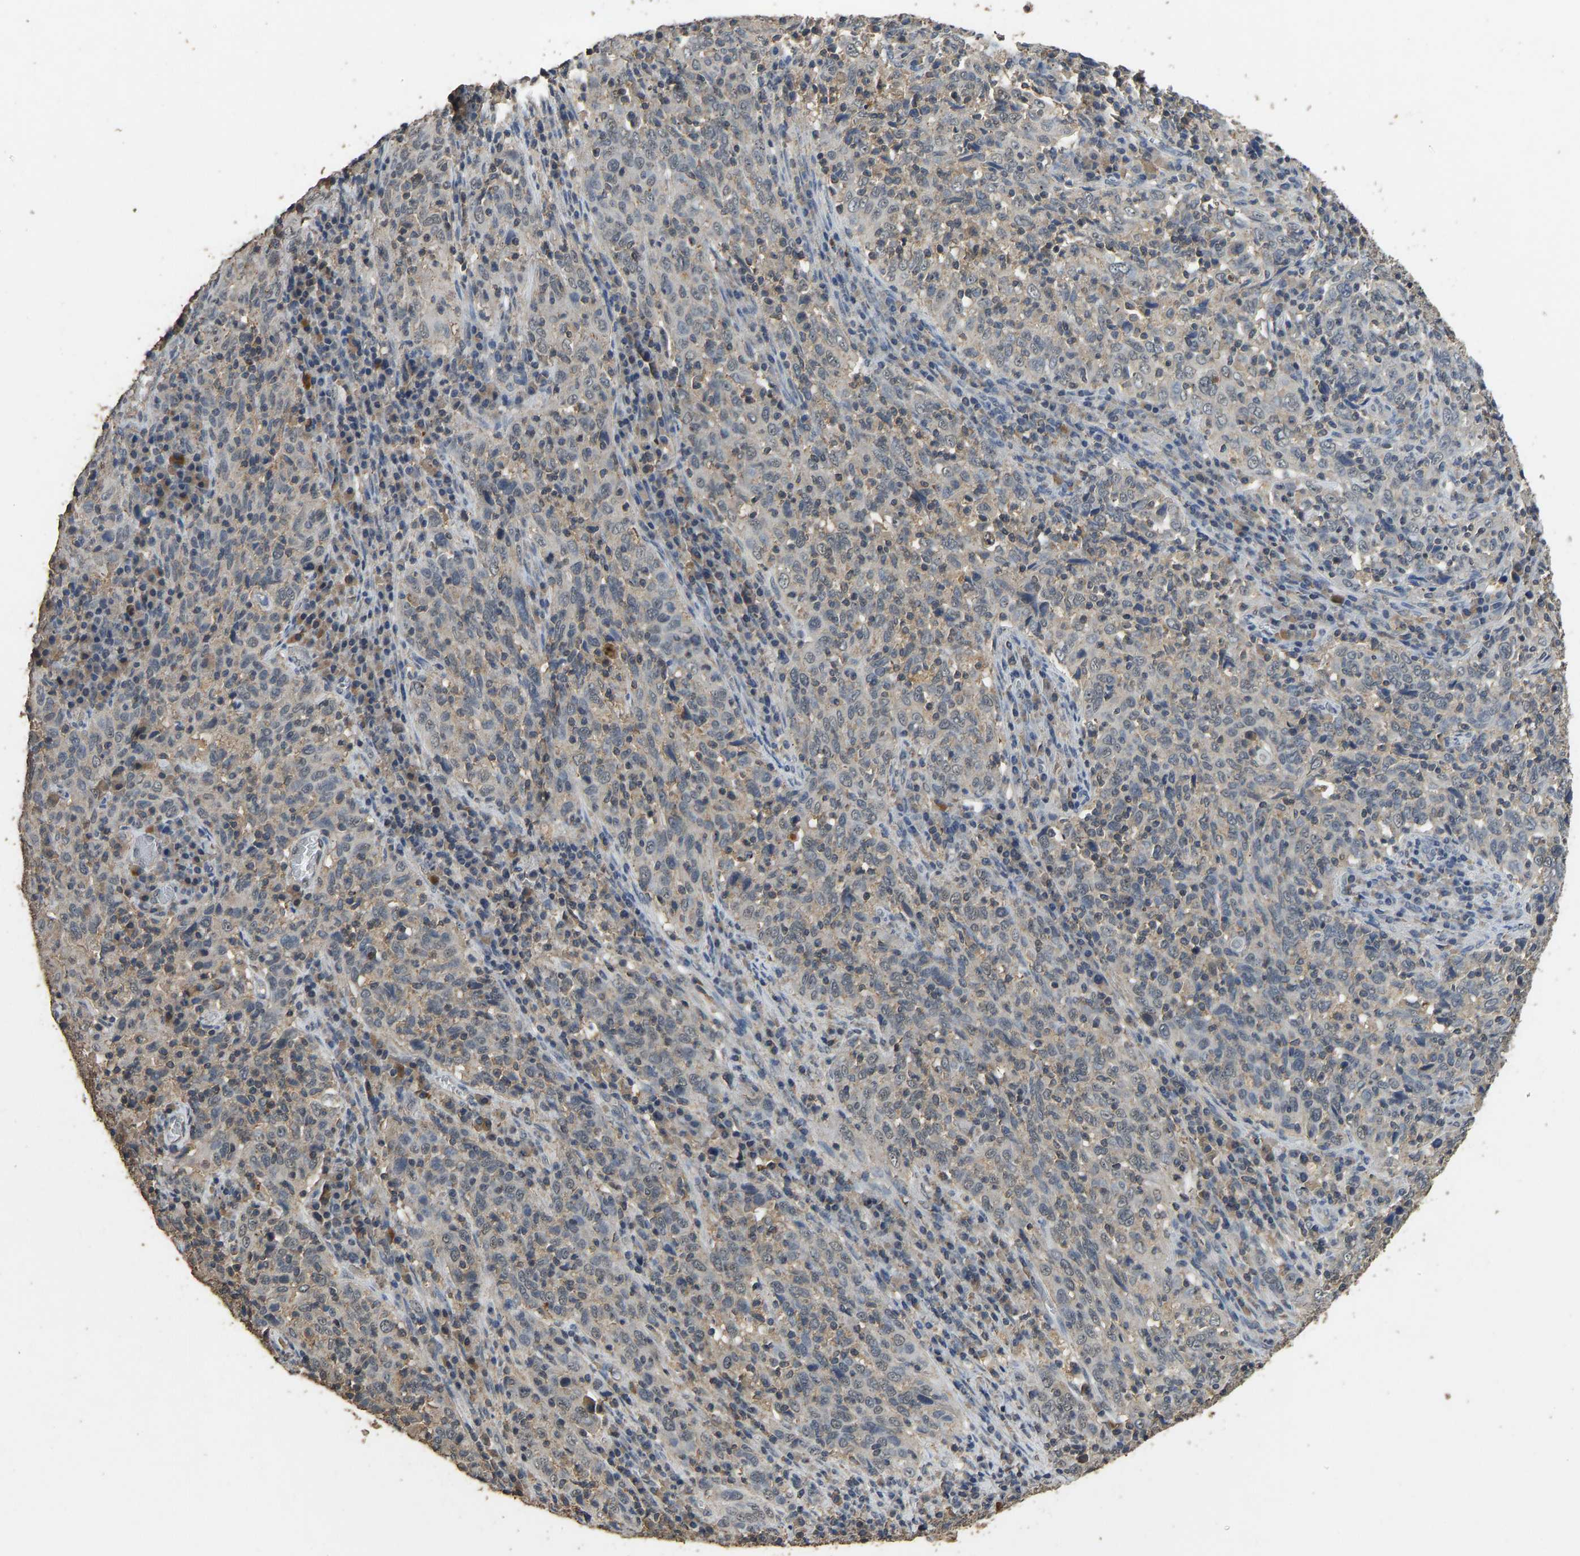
{"staining": {"intensity": "weak", "quantity": "<25%", "location": "cytoplasmic/membranous"}, "tissue": "cervical cancer", "cell_type": "Tumor cells", "image_type": "cancer", "snomed": [{"axis": "morphology", "description": "Squamous cell carcinoma, NOS"}, {"axis": "topography", "description": "Cervix"}], "caption": "High power microscopy histopathology image of an immunohistochemistry (IHC) photomicrograph of cervical cancer, revealing no significant expression in tumor cells.", "gene": "CIDEC", "patient": {"sex": "female", "age": 46}}